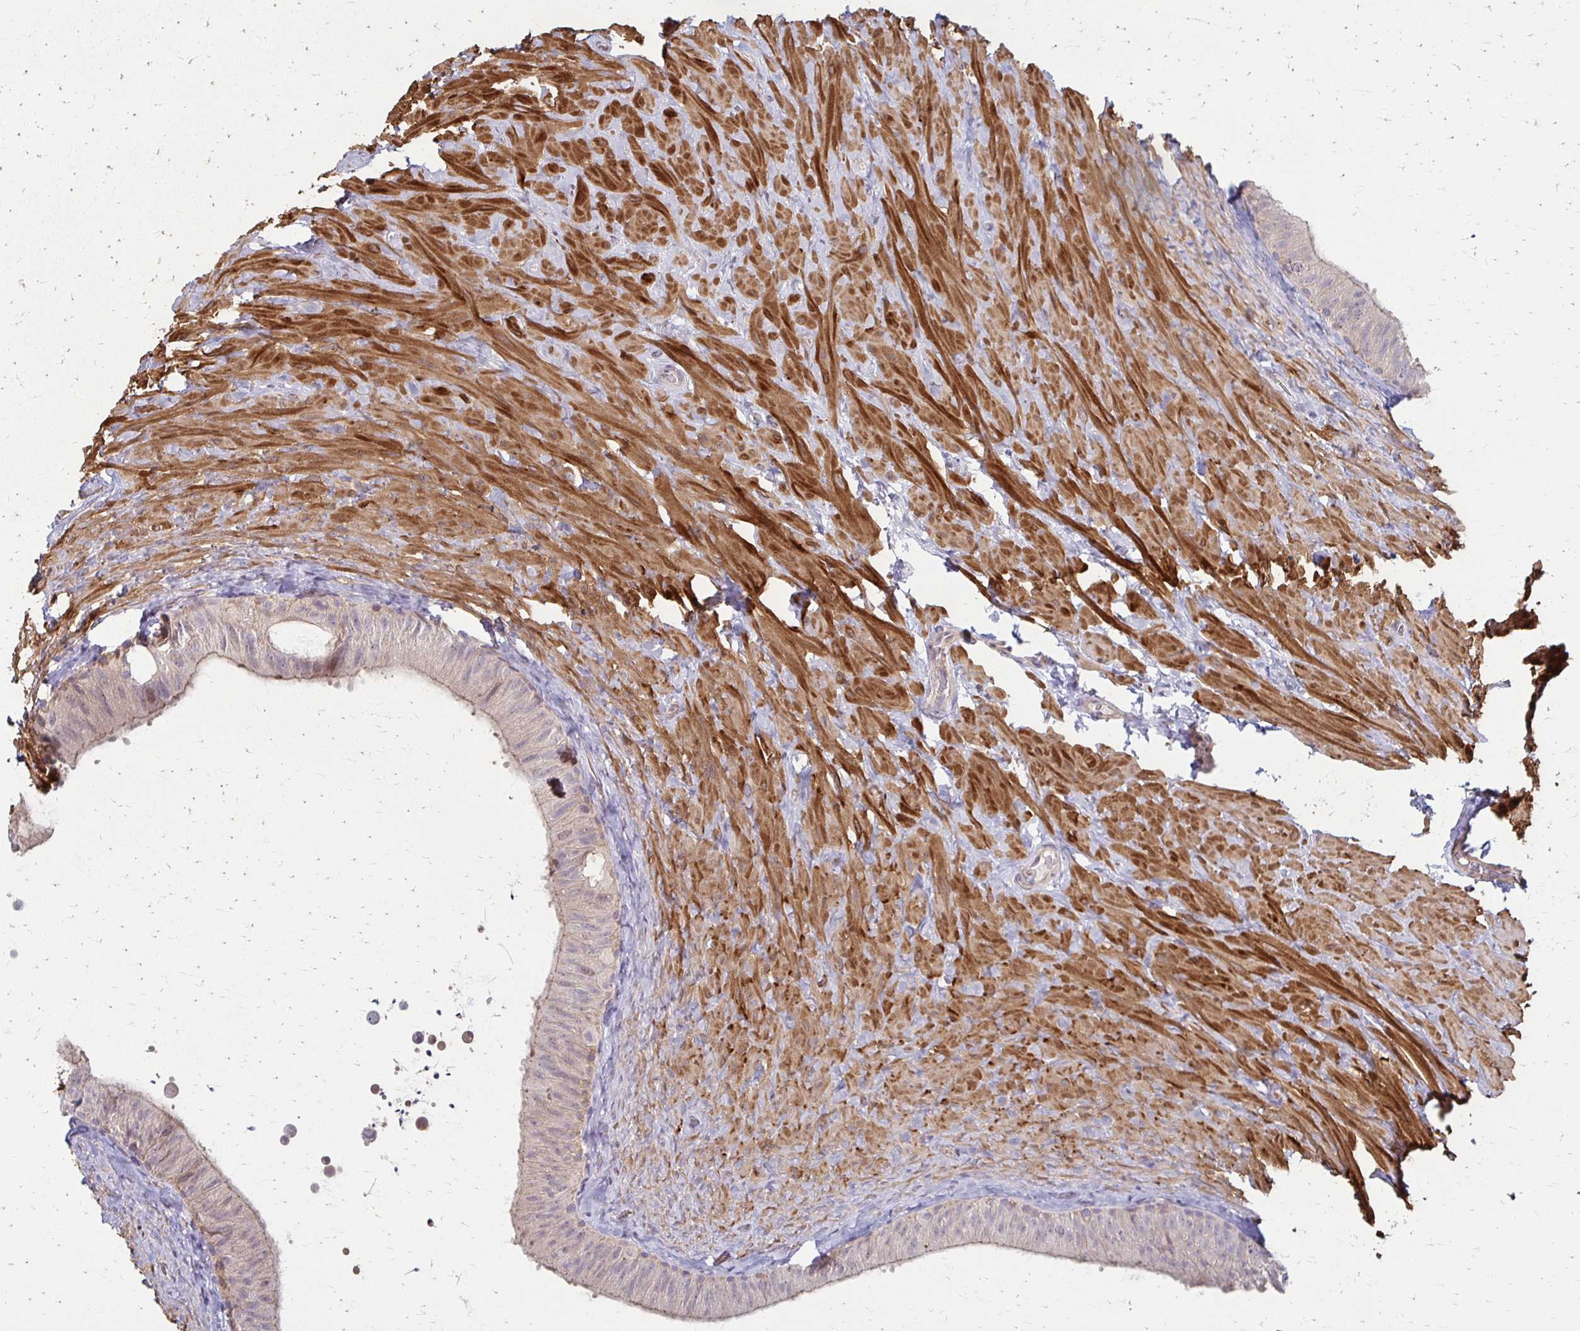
{"staining": {"intensity": "weak", "quantity": "25%-75%", "location": "cytoplasmic/membranous"}, "tissue": "epididymis", "cell_type": "Glandular cells", "image_type": "normal", "snomed": [{"axis": "morphology", "description": "Normal tissue, NOS"}, {"axis": "topography", "description": "Epididymis, spermatic cord, NOS"}, {"axis": "topography", "description": "Epididymis"}], "caption": "Protein positivity by immunohistochemistry (IHC) demonstrates weak cytoplasmic/membranous expression in about 25%-75% of glandular cells in unremarkable epididymis.", "gene": "CFL2", "patient": {"sex": "male", "age": 31}}